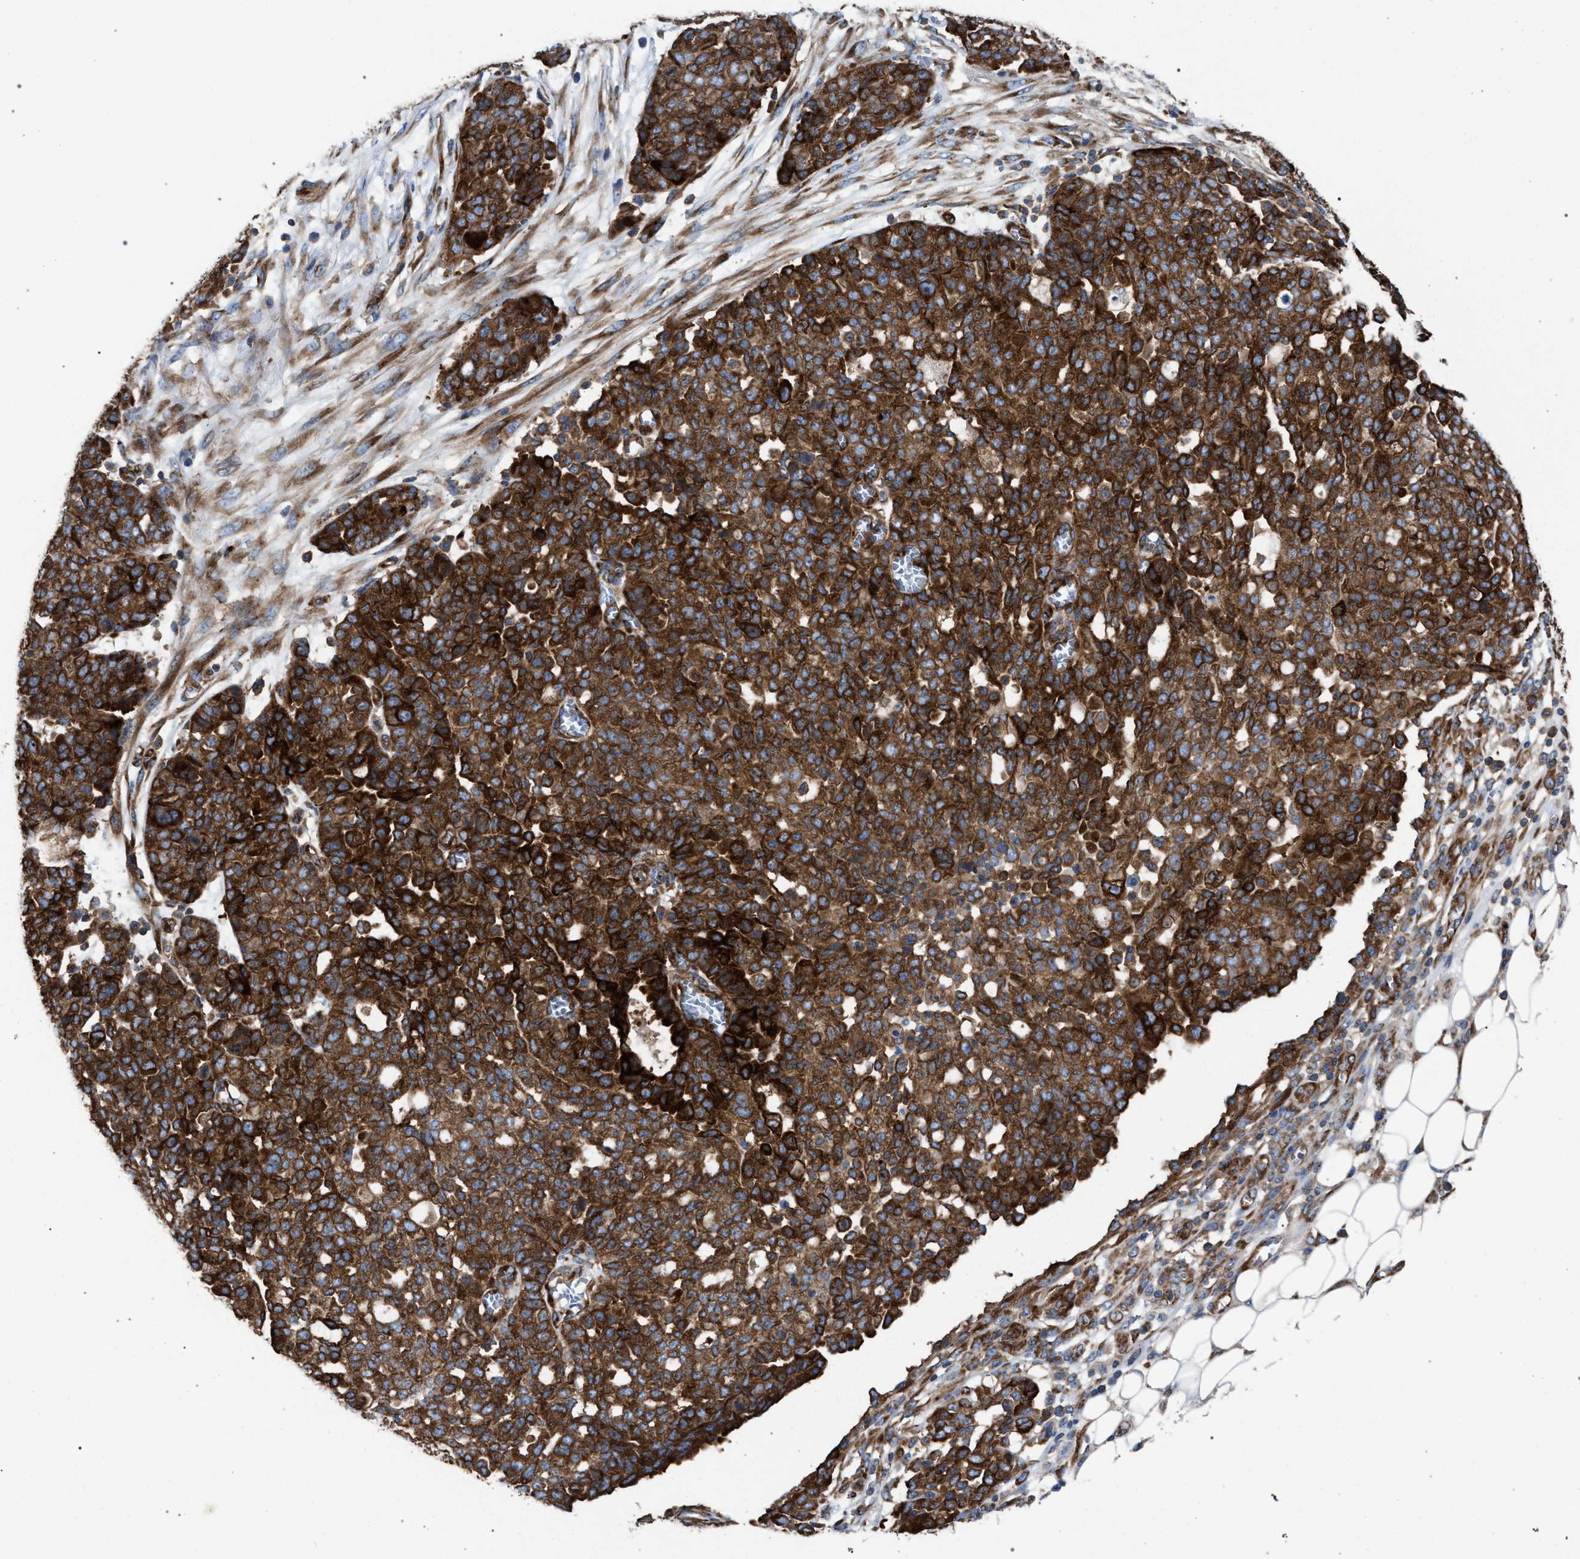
{"staining": {"intensity": "strong", "quantity": ">75%", "location": "cytoplasmic/membranous"}, "tissue": "ovarian cancer", "cell_type": "Tumor cells", "image_type": "cancer", "snomed": [{"axis": "morphology", "description": "Cystadenocarcinoma, serous, NOS"}, {"axis": "topography", "description": "Soft tissue"}, {"axis": "topography", "description": "Ovary"}], "caption": "Immunohistochemical staining of ovarian cancer displays high levels of strong cytoplasmic/membranous expression in about >75% of tumor cells.", "gene": "CDR2L", "patient": {"sex": "female", "age": 57}}